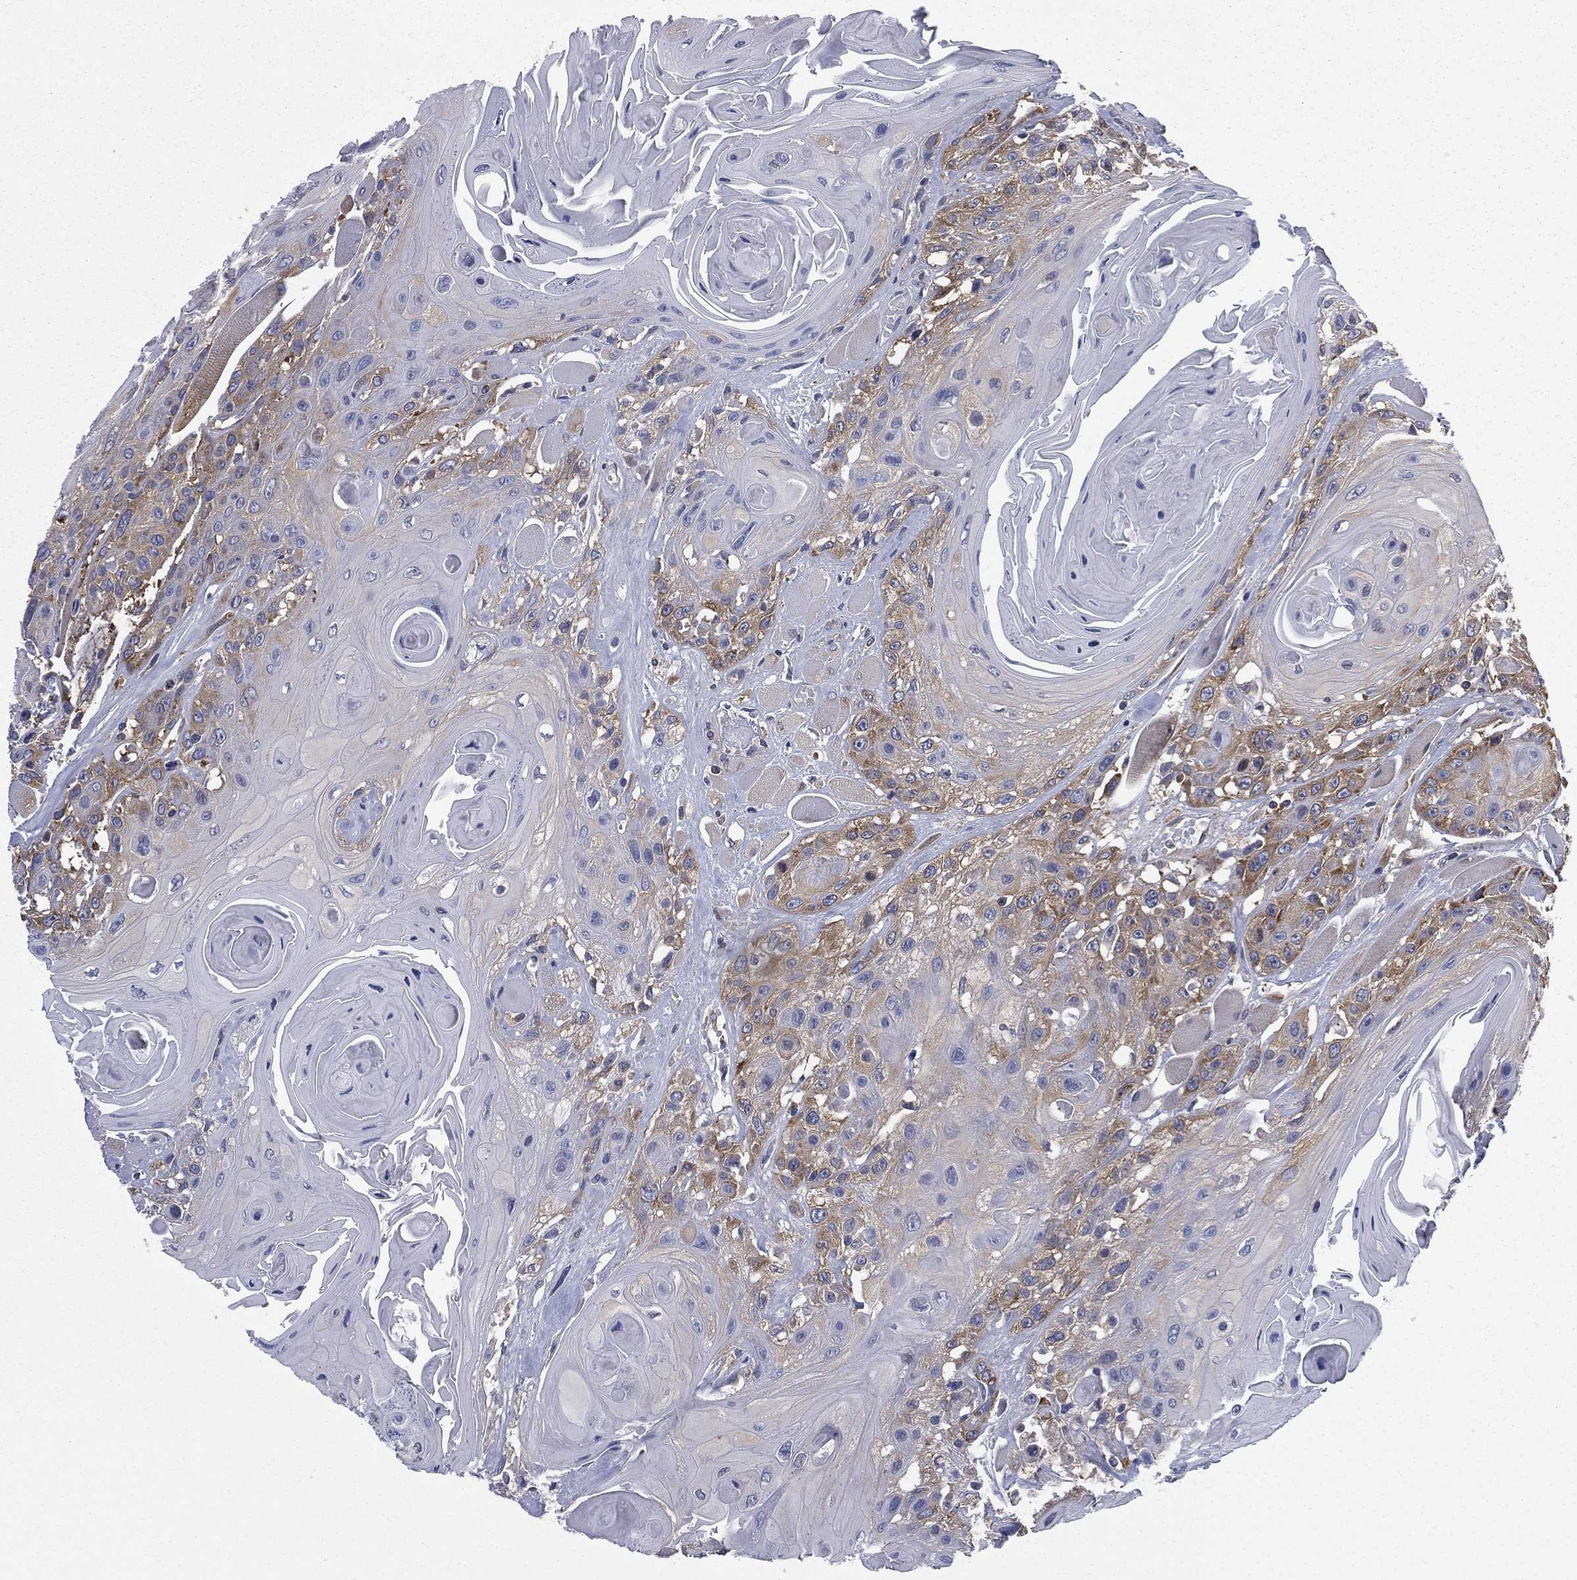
{"staining": {"intensity": "moderate", "quantity": "25%-75%", "location": "cytoplasmic/membranous"}, "tissue": "head and neck cancer", "cell_type": "Tumor cells", "image_type": "cancer", "snomed": [{"axis": "morphology", "description": "Squamous cell carcinoma, NOS"}, {"axis": "topography", "description": "Head-Neck"}], "caption": "Human head and neck cancer (squamous cell carcinoma) stained with a brown dye shows moderate cytoplasmic/membranous positive expression in approximately 25%-75% of tumor cells.", "gene": "FARSA", "patient": {"sex": "female", "age": 59}}